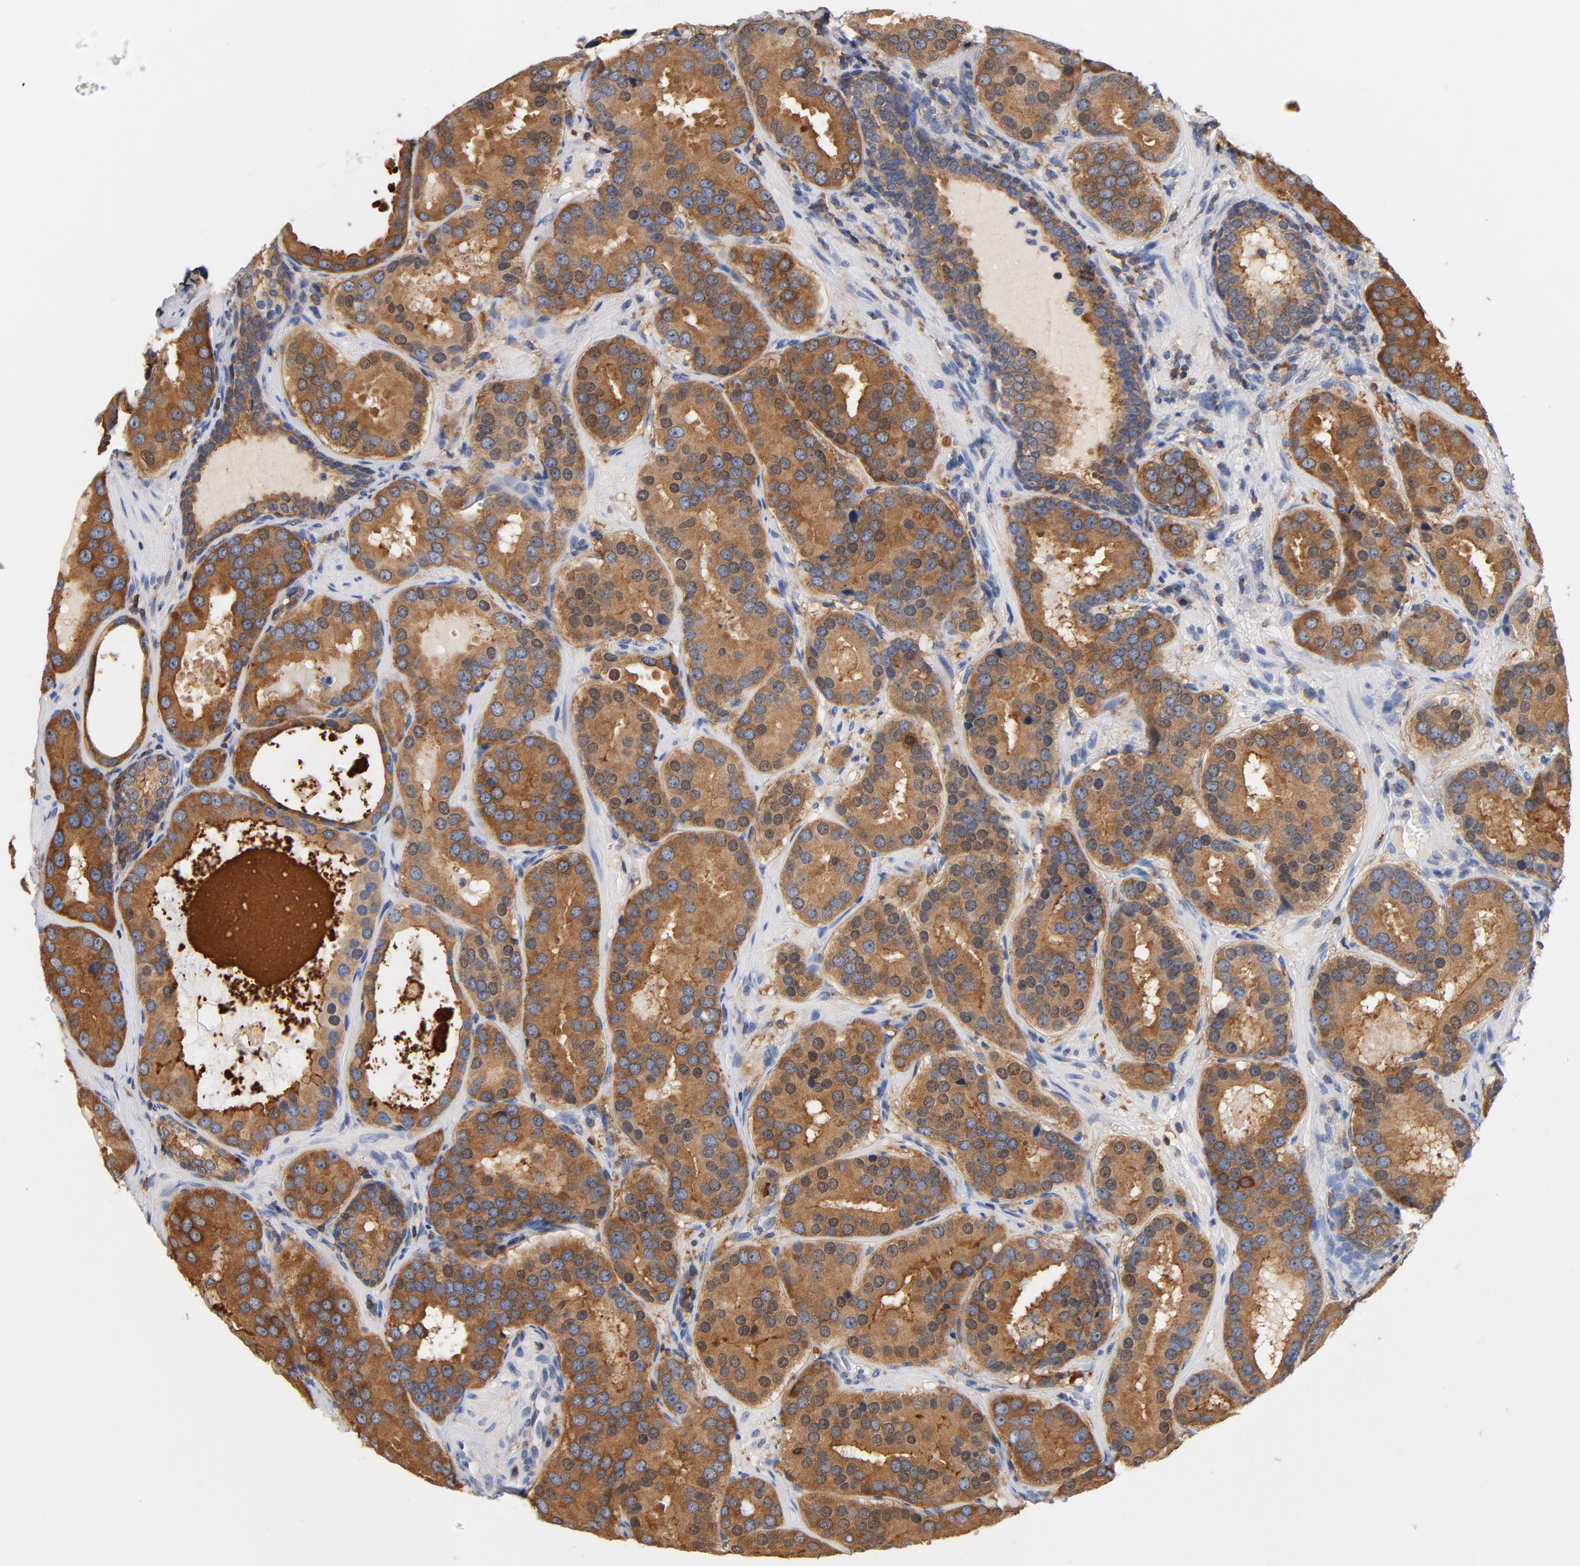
{"staining": {"intensity": "moderate", "quantity": ">75%", "location": "cytoplasmic/membranous"}, "tissue": "prostate cancer", "cell_type": "Tumor cells", "image_type": "cancer", "snomed": [{"axis": "morphology", "description": "Adenocarcinoma, Low grade"}, {"axis": "topography", "description": "Prostate"}], "caption": "Prostate adenocarcinoma (low-grade) tissue demonstrates moderate cytoplasmic/membranous expression in about >75% of tumor cells, visualized by immunohistochemistry.", "gene": "EZR", "patient": {"sex": "male", "age": 59}}